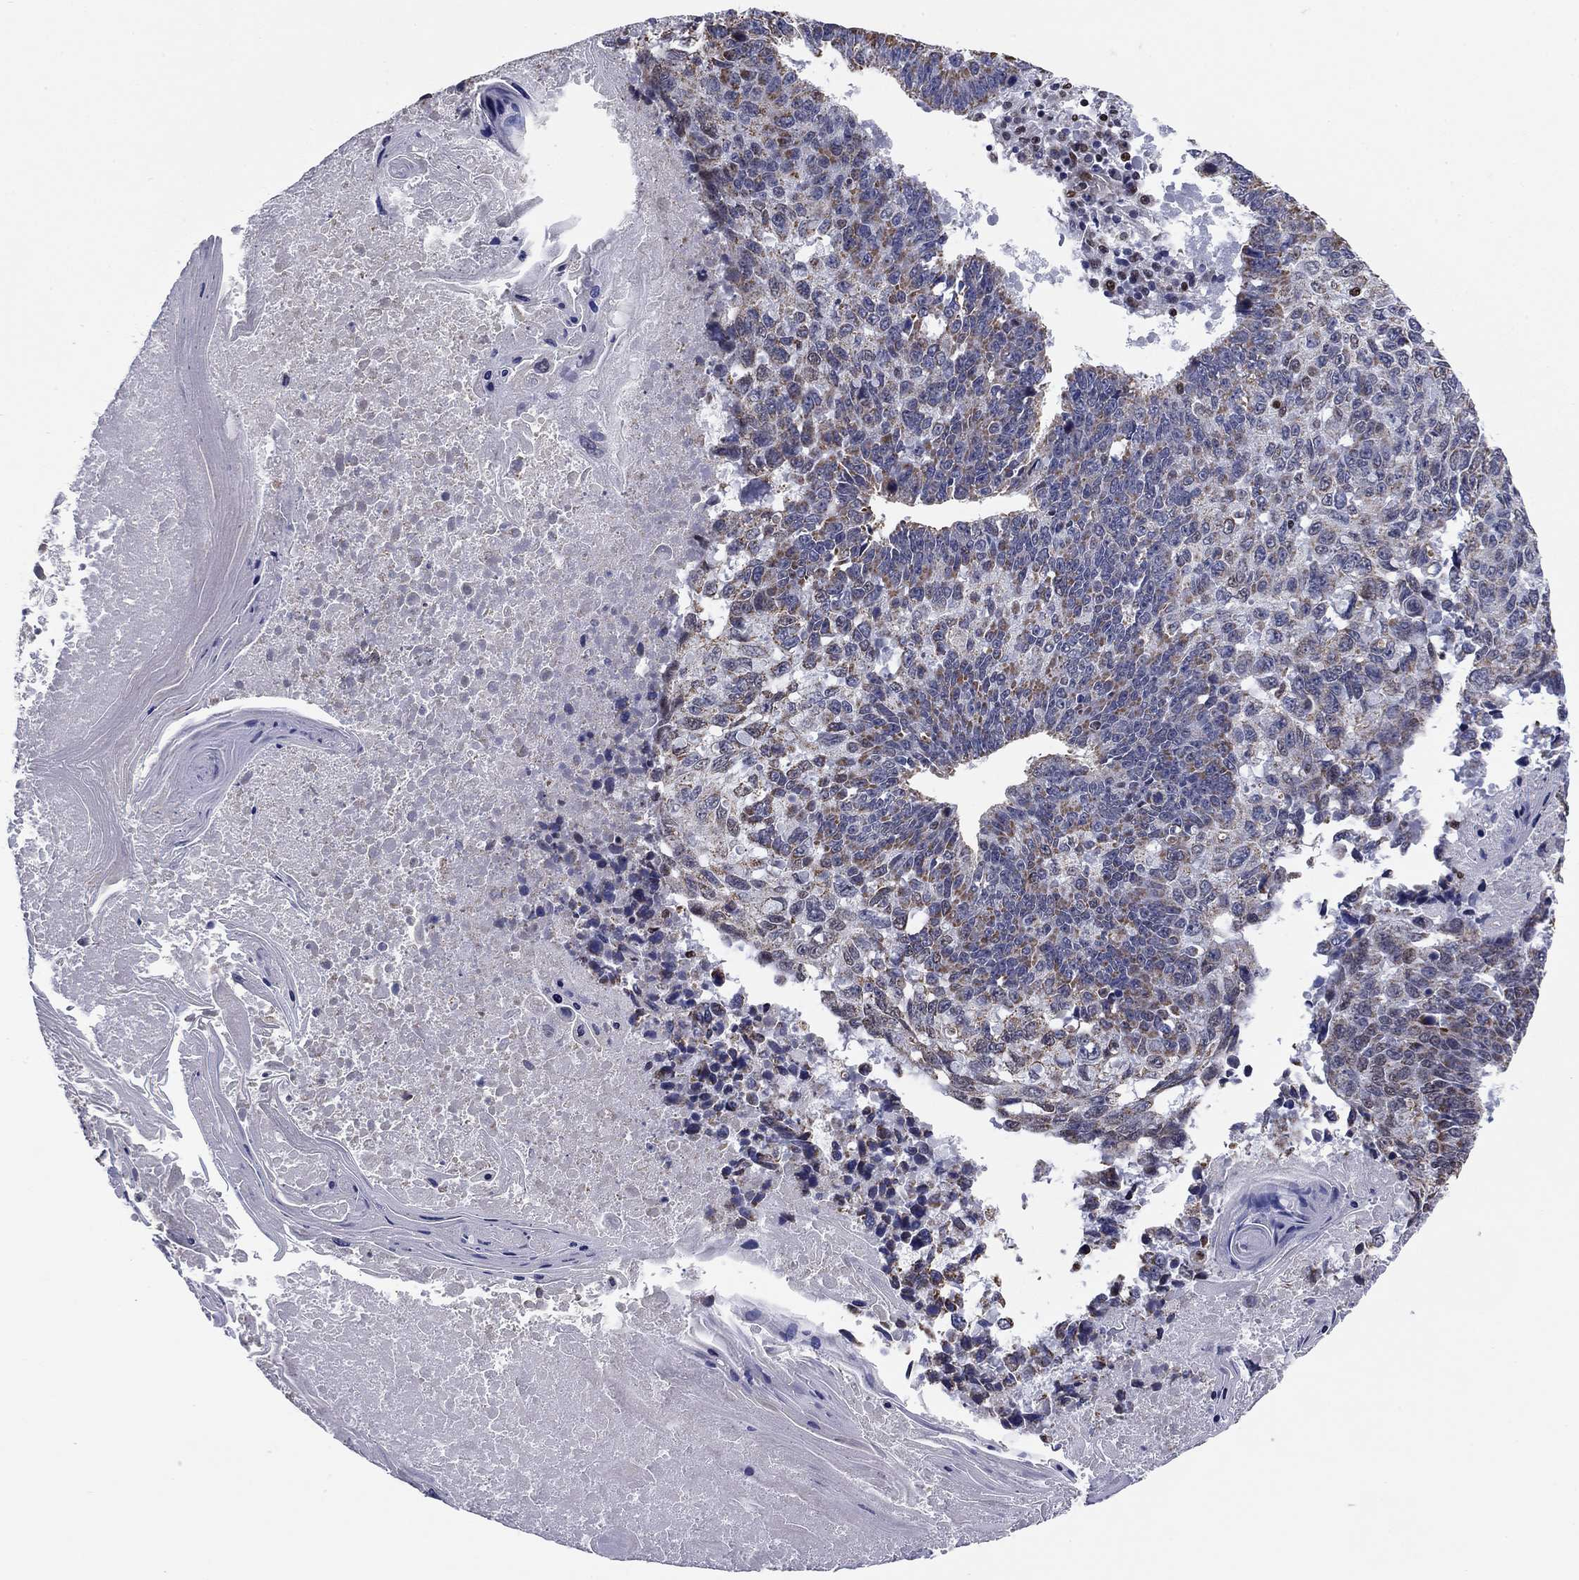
{"staining": {"intensity": "moderate", "quantity": "25%-75%", "location": "cytoplasmic/membranous,nuclear"}, "tissue": "lung cancer", "cell_type": "Tumor cells", "image_type": "cancer", "snomed": [{"axis": "morphology", "description": "Squamous cell carcinoma, NOS"}, {"axis": "topography", "description": "Lung"}], "caption": "A photomicrograph of lung cancer (squamous cell carcinoma) stained for a protein reveals moderate cytoplasmic/membranous and nuclear brown staining in tumor cells.", "gene": "N4BP2", "patient": {"sex": "male", "age": 73}}